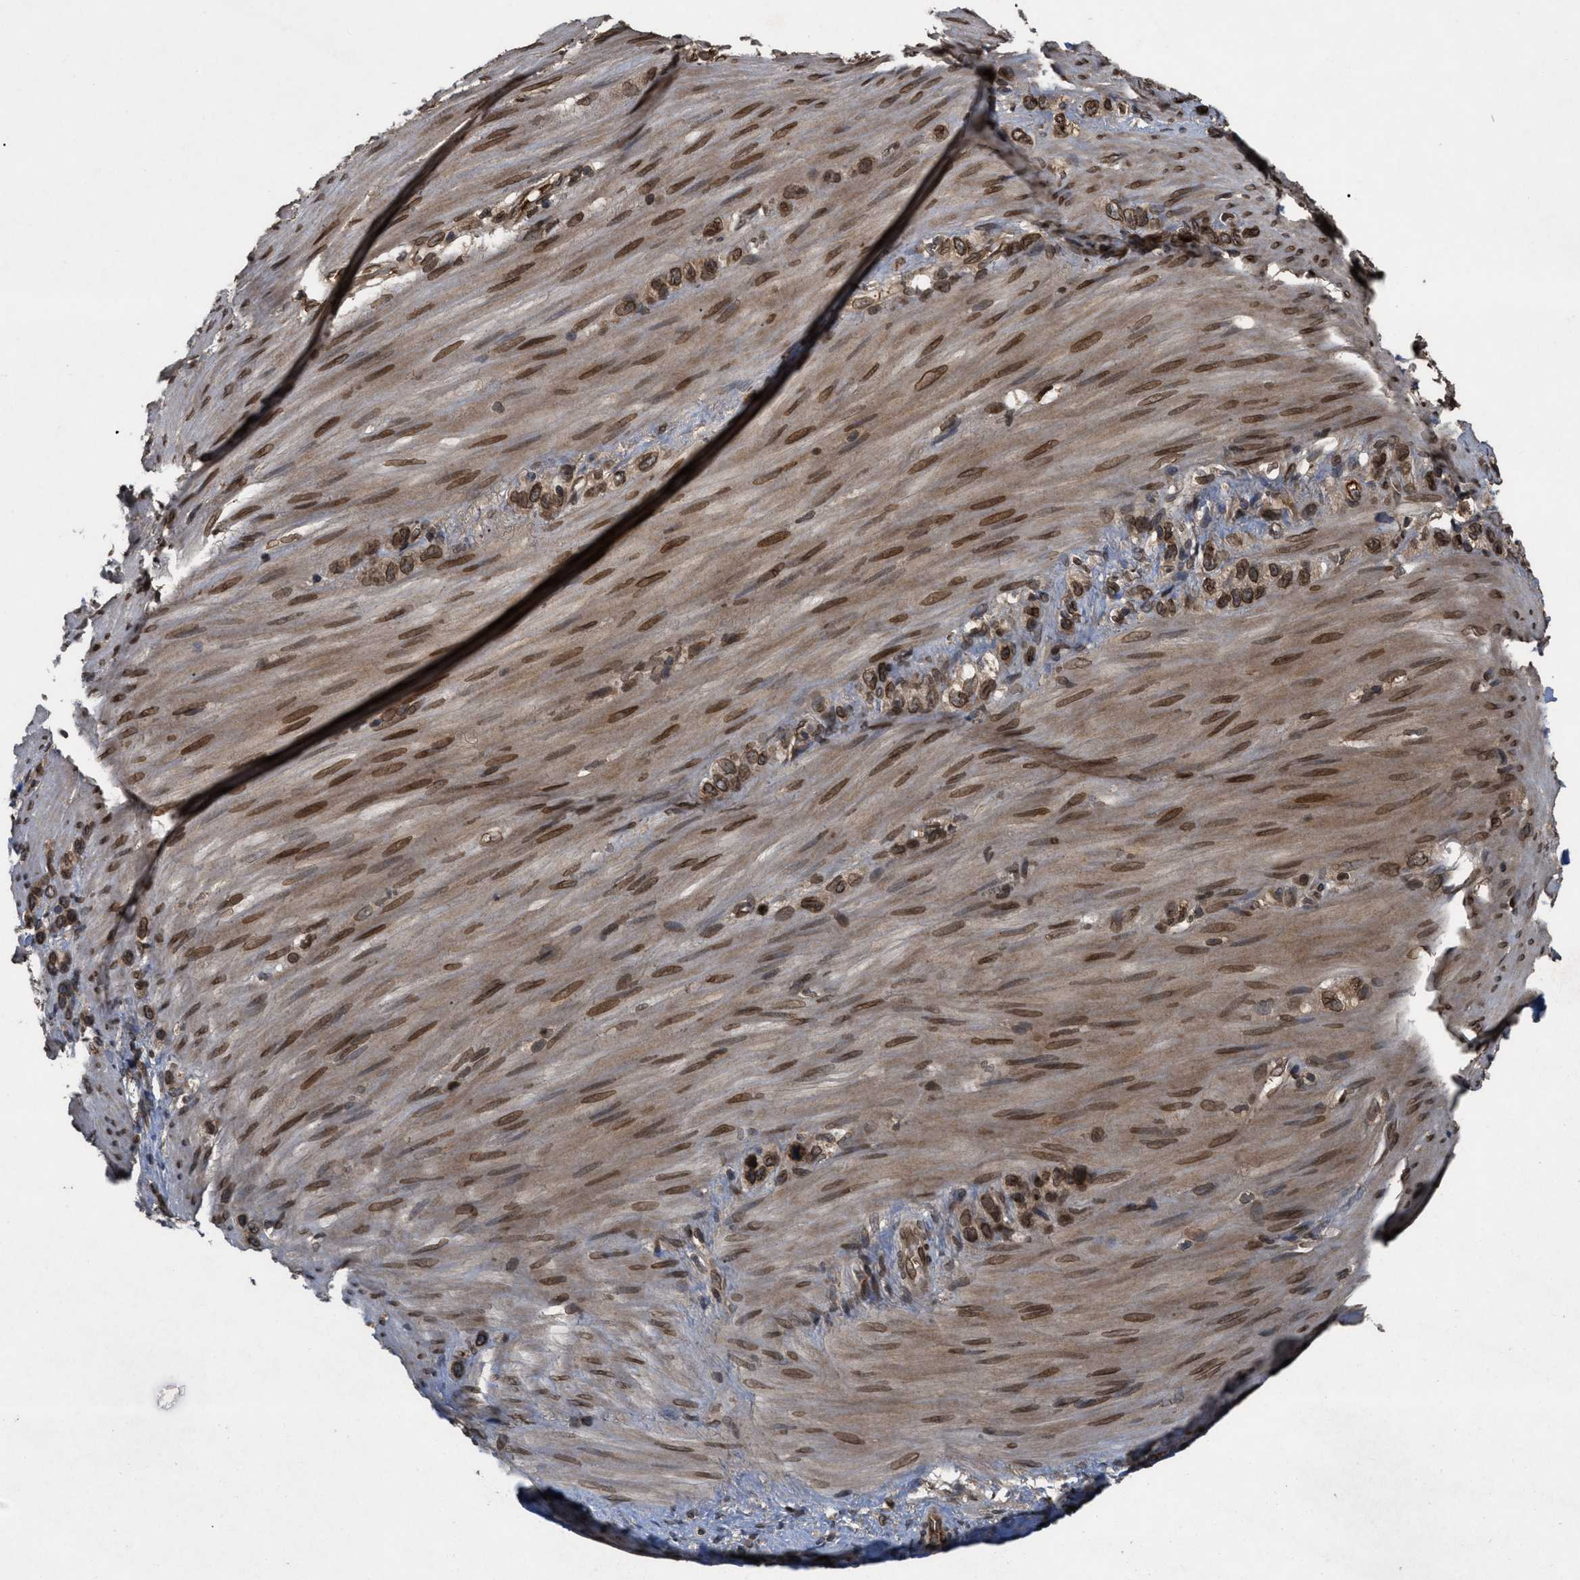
{"staining": {"intensity": "moderate", "quantity": ">75%", "location": "cytoplasmic/membranous,nuclear"}, "tissue": "stomach cancer", "cell_type": "Tumor cells", "image_type": "cancer", "snomed": [{"axis": "morphology", "description": "Adenocarcinoma, NOS"}, {"axis": "morphology", "description": "Adenocarcinoma, High grade"}, {"axis": "topography", "description": "Stomach, upper"}, {"axis": "topography", "description": "Stomach, lower"}], "caption": "Protein staining of stomach cancer (high-grade adenocarcinoma) tissue demonstrates moderate cytoplasmic/membranous and nuclear expression in about >75% of tumor cells.", "gene": "CRY1", "patient": {"sex": "female", "age": 65}}